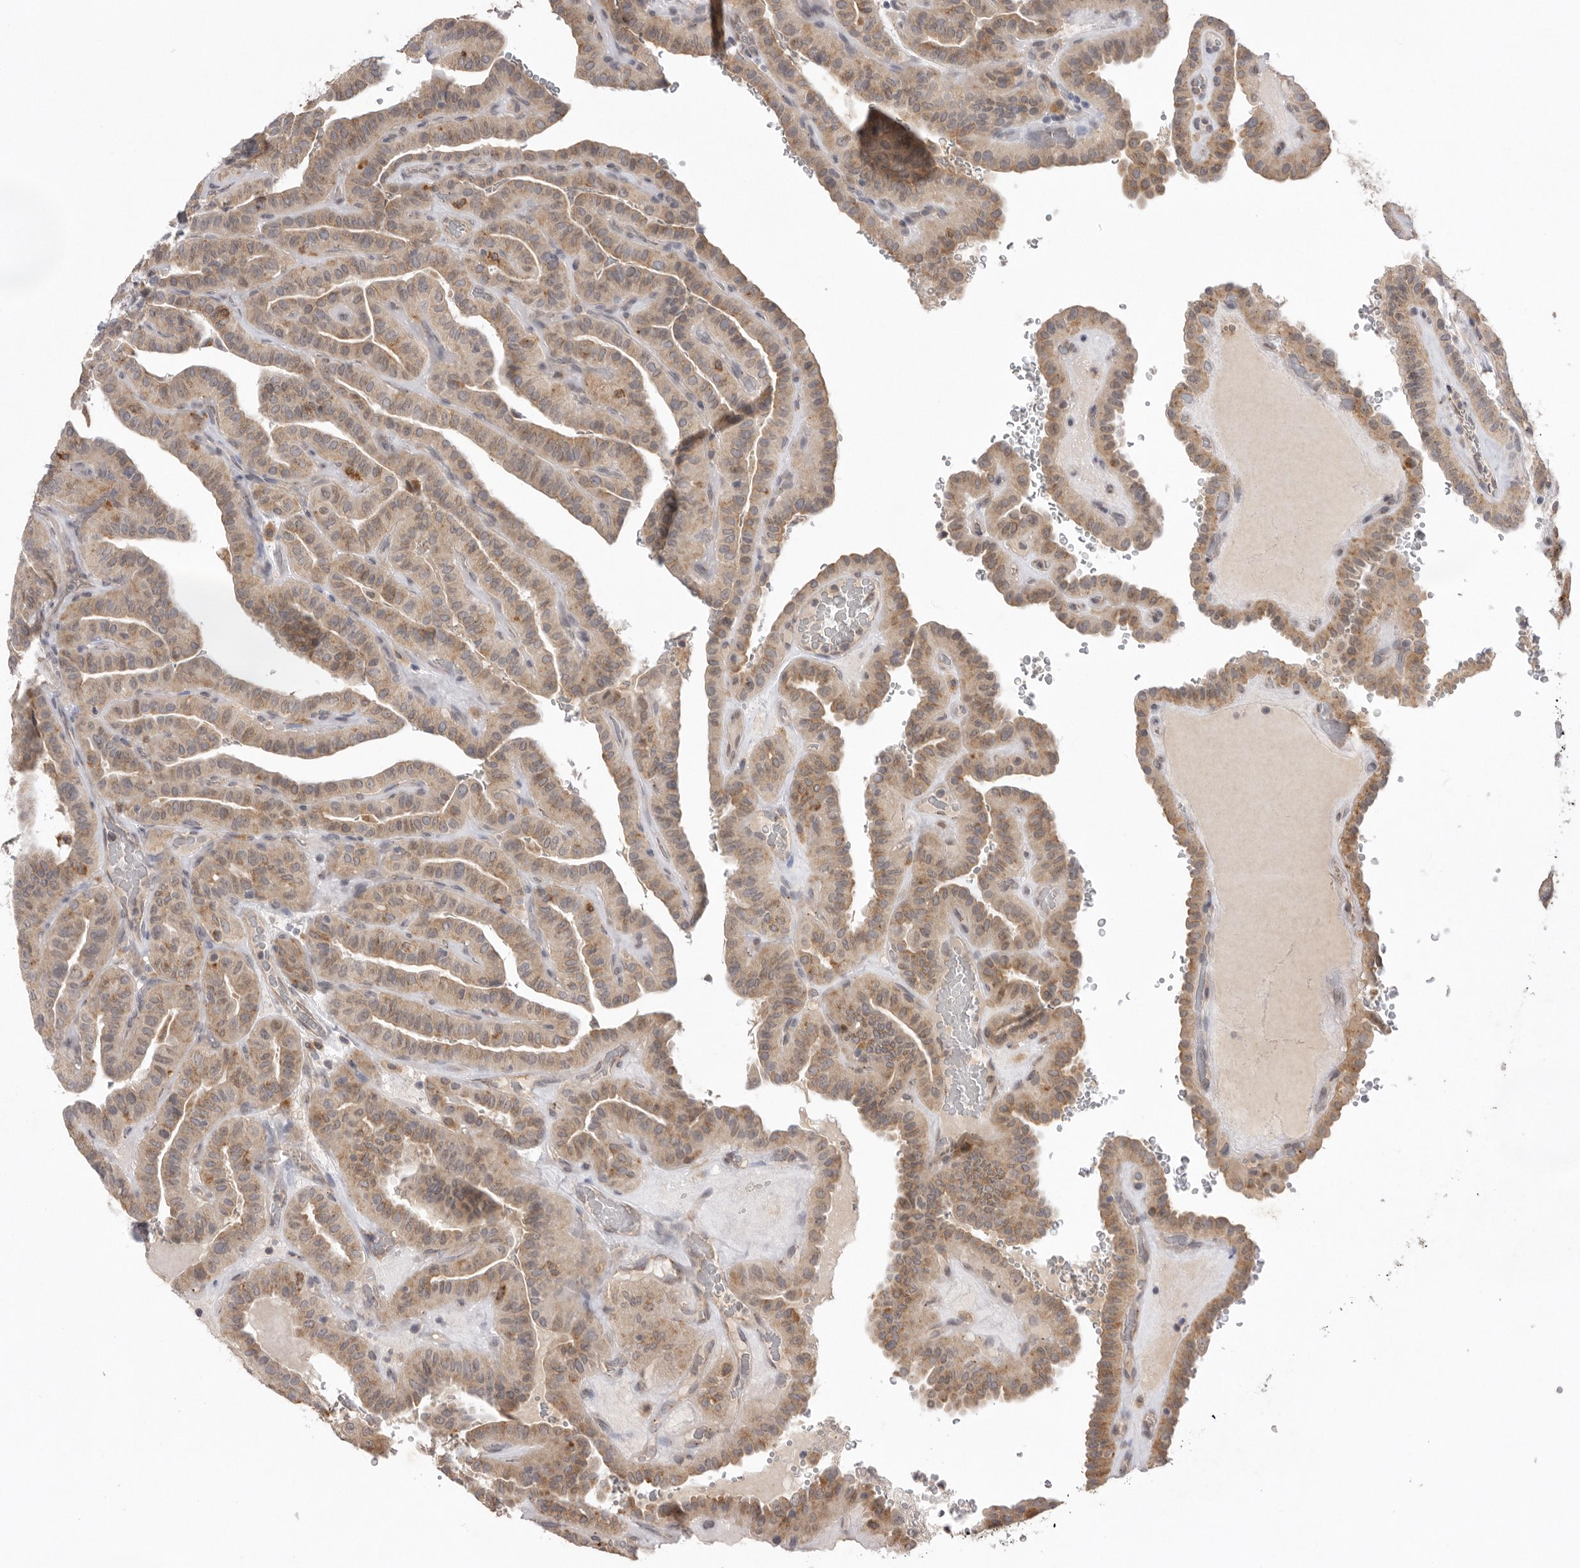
{"staining": {"intensity": "moderate", "quantity": ">75%", "location": "cytoplasmic/membranous"}, "tissue": "thyroid cancer", "cell_type": "Tumor cells", "image_type": "cancer", "snomed": [{"axis": "morphology", "description": "Papillary adenocarcinoma, NOS"}, {"axis": "topography", "description": "Thyroid gland"}], "caption": "Moderate cytoplasmic/membranous staining for a protein is appreciated in about >75% of tumor cells of thyroid papillary adenocarcinoma using immunohistochemistry.", "gene": "TLR3", "patient": {"sex": "male", "age": 77}}